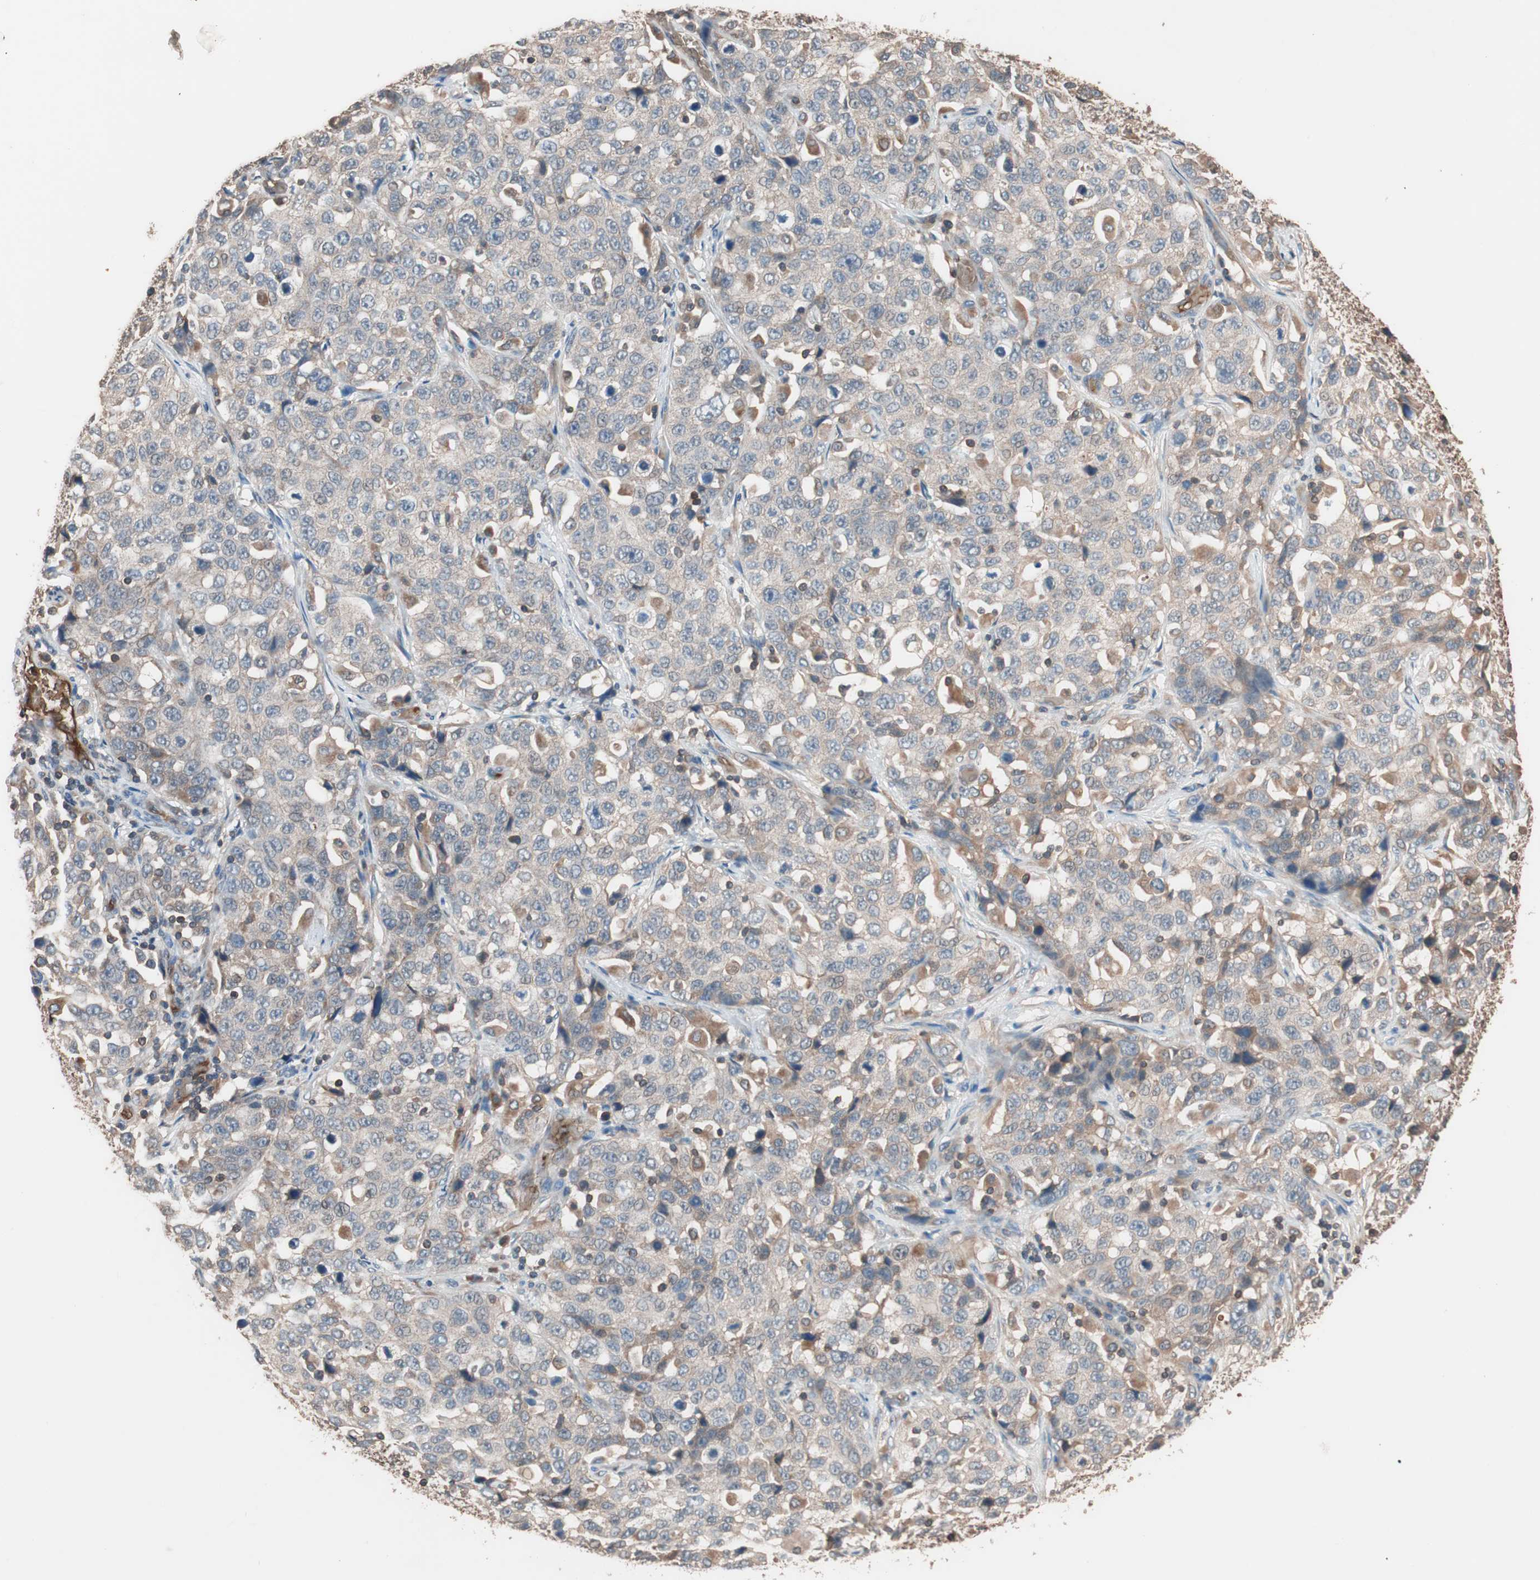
{"staining": {"intensity": "weak", "quantity": ">75%", "location": "cytoplasmic/membranous"}, "tissue": "stomach cancer", "cell_type": "Tumor cells", "image_type": "cancer", "snomed": [{"axis": "morphology", "description": "Normal tissue, NOS"}, {"axis": "morphology", "description": "Adenocarcinoma, NOS"}, {"axis": "topography", "description": "Stomach"}], "caption": "A high-resolution photomicrograph shows immunohistochemistry (IHC) staining of stomach cancer, which exhibits weak cytoplasmic/membranous positivity in about >75% of tumor cells. Immunohistochemistry stains the protein of interest in brown and the nuclei are stained blue.", "gene": "GLYCTK", "patient": {"sex": "male", "age": 48}}